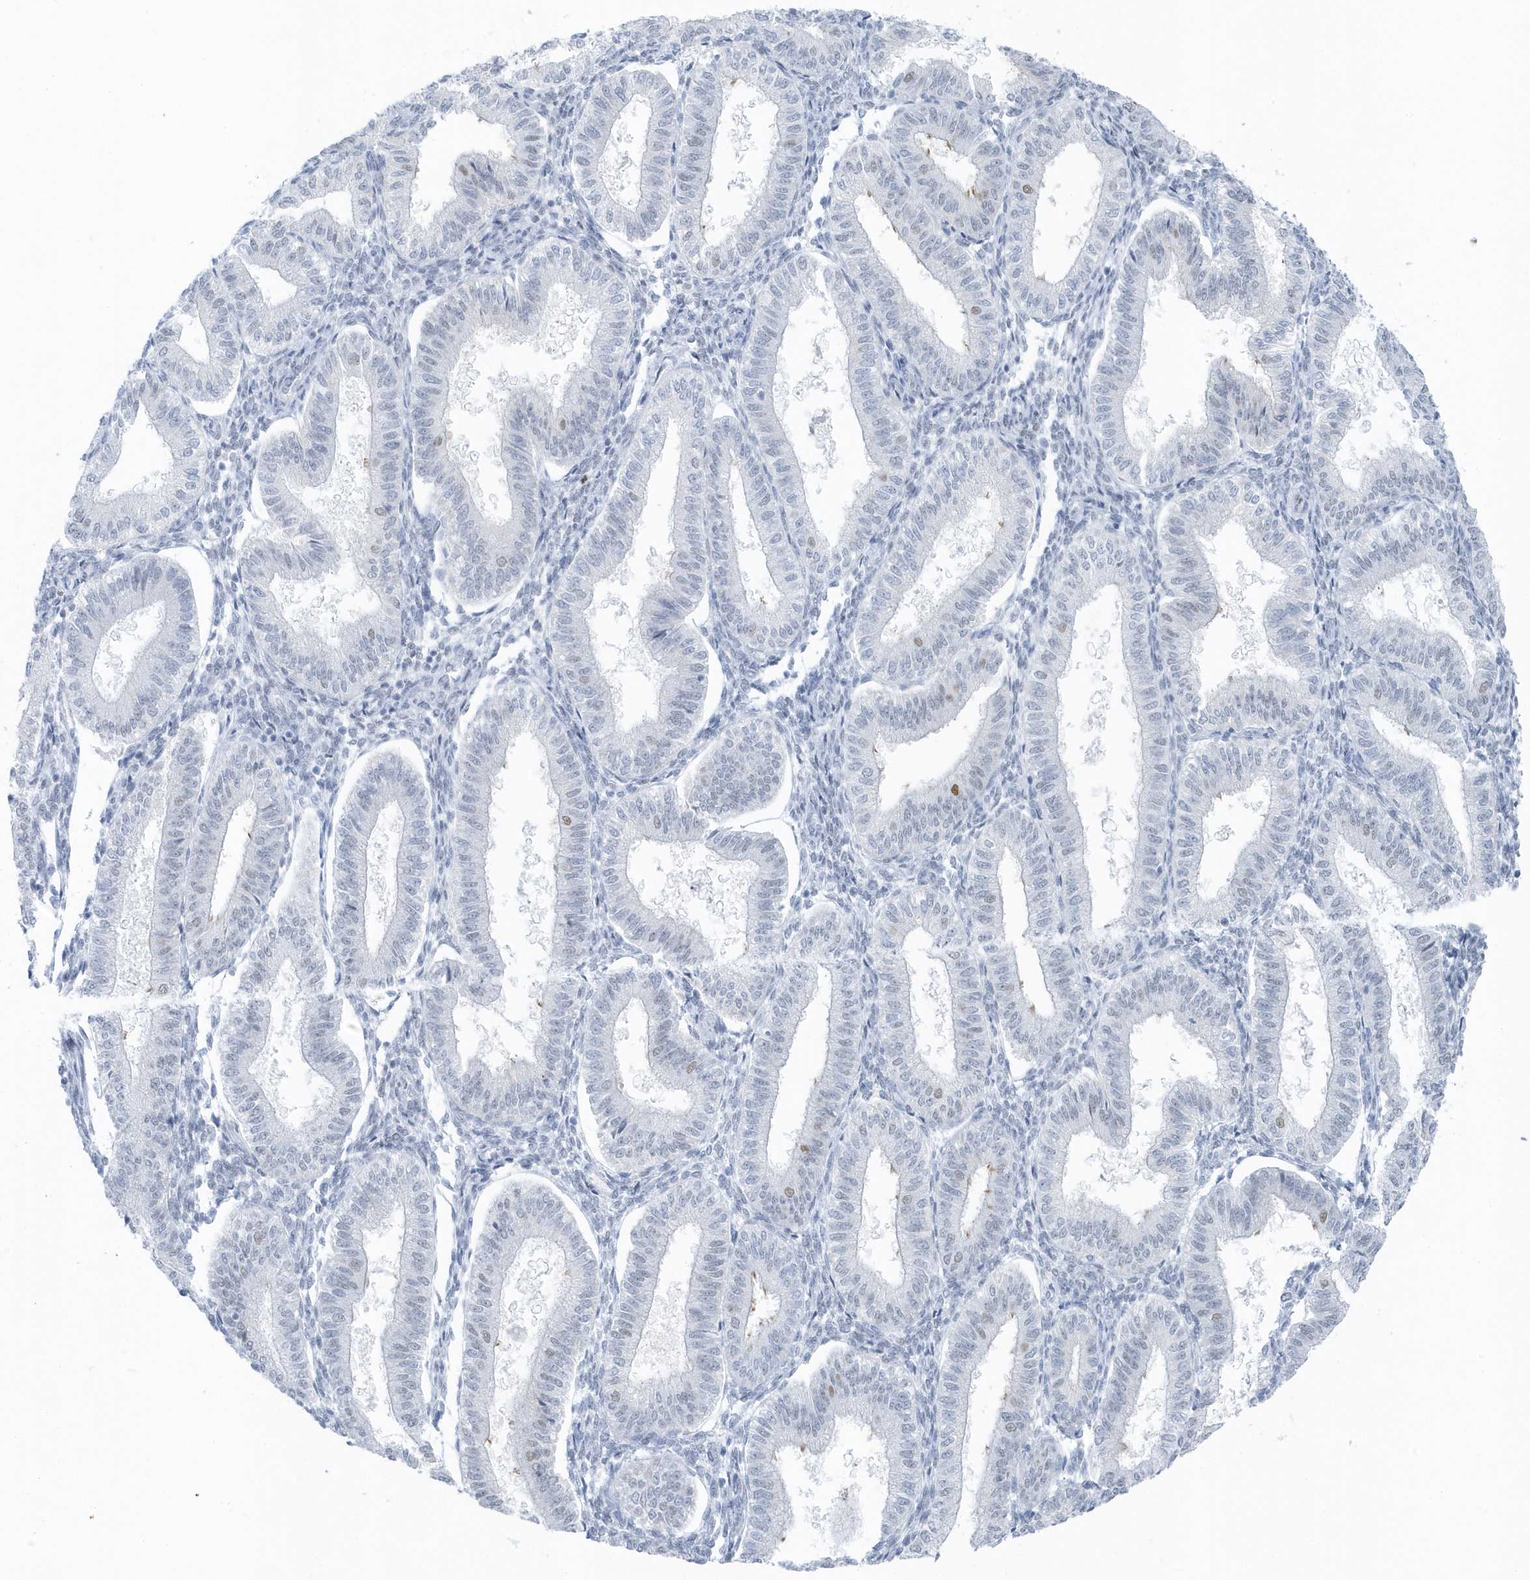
{"staining": {"intensity": "negative", "quantity": "none", "location": "none"}, "tissue": "endometrium", "cell_type": "Cells in endometrial stroma", "image_type": "normal", "snomed": [{"axis": "morphology", "description": "Normal tissue, NOS"}, {"axis": "topography", "description": "Endometrium"}], "caption": "This photomicrograph is of normal endometrium stained with IHC to label a protein in brown with the nuclei are counter-stained blue. There is no positivity in cells in endometrial stroma. (DAB (3,3'-diaminobenzidine) immunohistochemistry (IHC) visualized using brightfield microscopy, high magnification).", "gene": "SMIM34", "patient": {"sex": "female", "age": 39}}